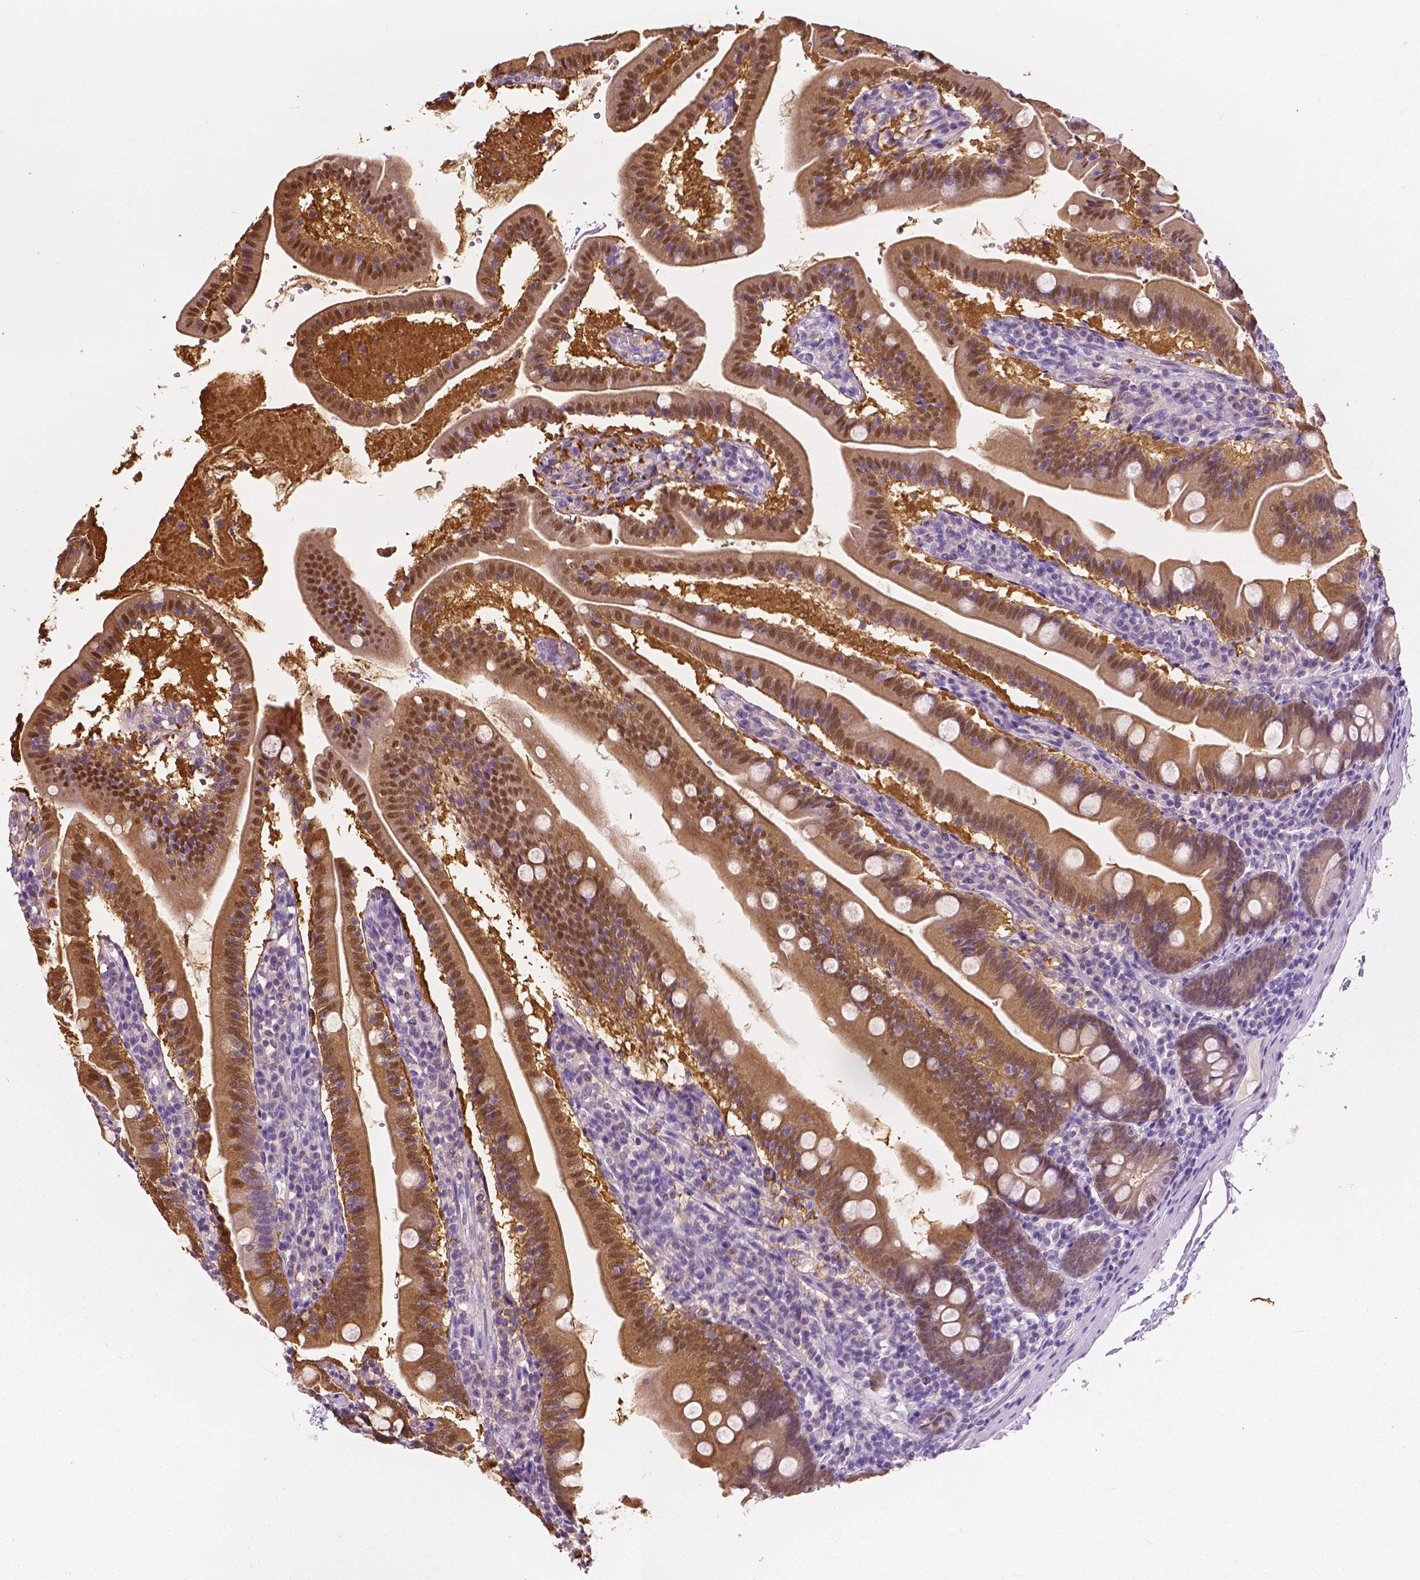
{"staining": {"intensity": "moderate", "quantity": ">75%", "location": "cytoplasmic/membranous,nuclear"}, "tissue": "duodenum", "cell_type": "Glandular cells", "image_type": "normal", "snomed": [{"axis": "morphology", "description": "Normal tissue, NOS"}, {"axis": "topography", "description": "Duodenum"}], "caption": "Immunohistochemical staining of benign duodenum reveals moderate cytoplasmic/membranous,nuclear protein staining in approximately >75% of glandular cells.", "gene": "TKFC", "patient": {"sex": "female", "age": 67}}